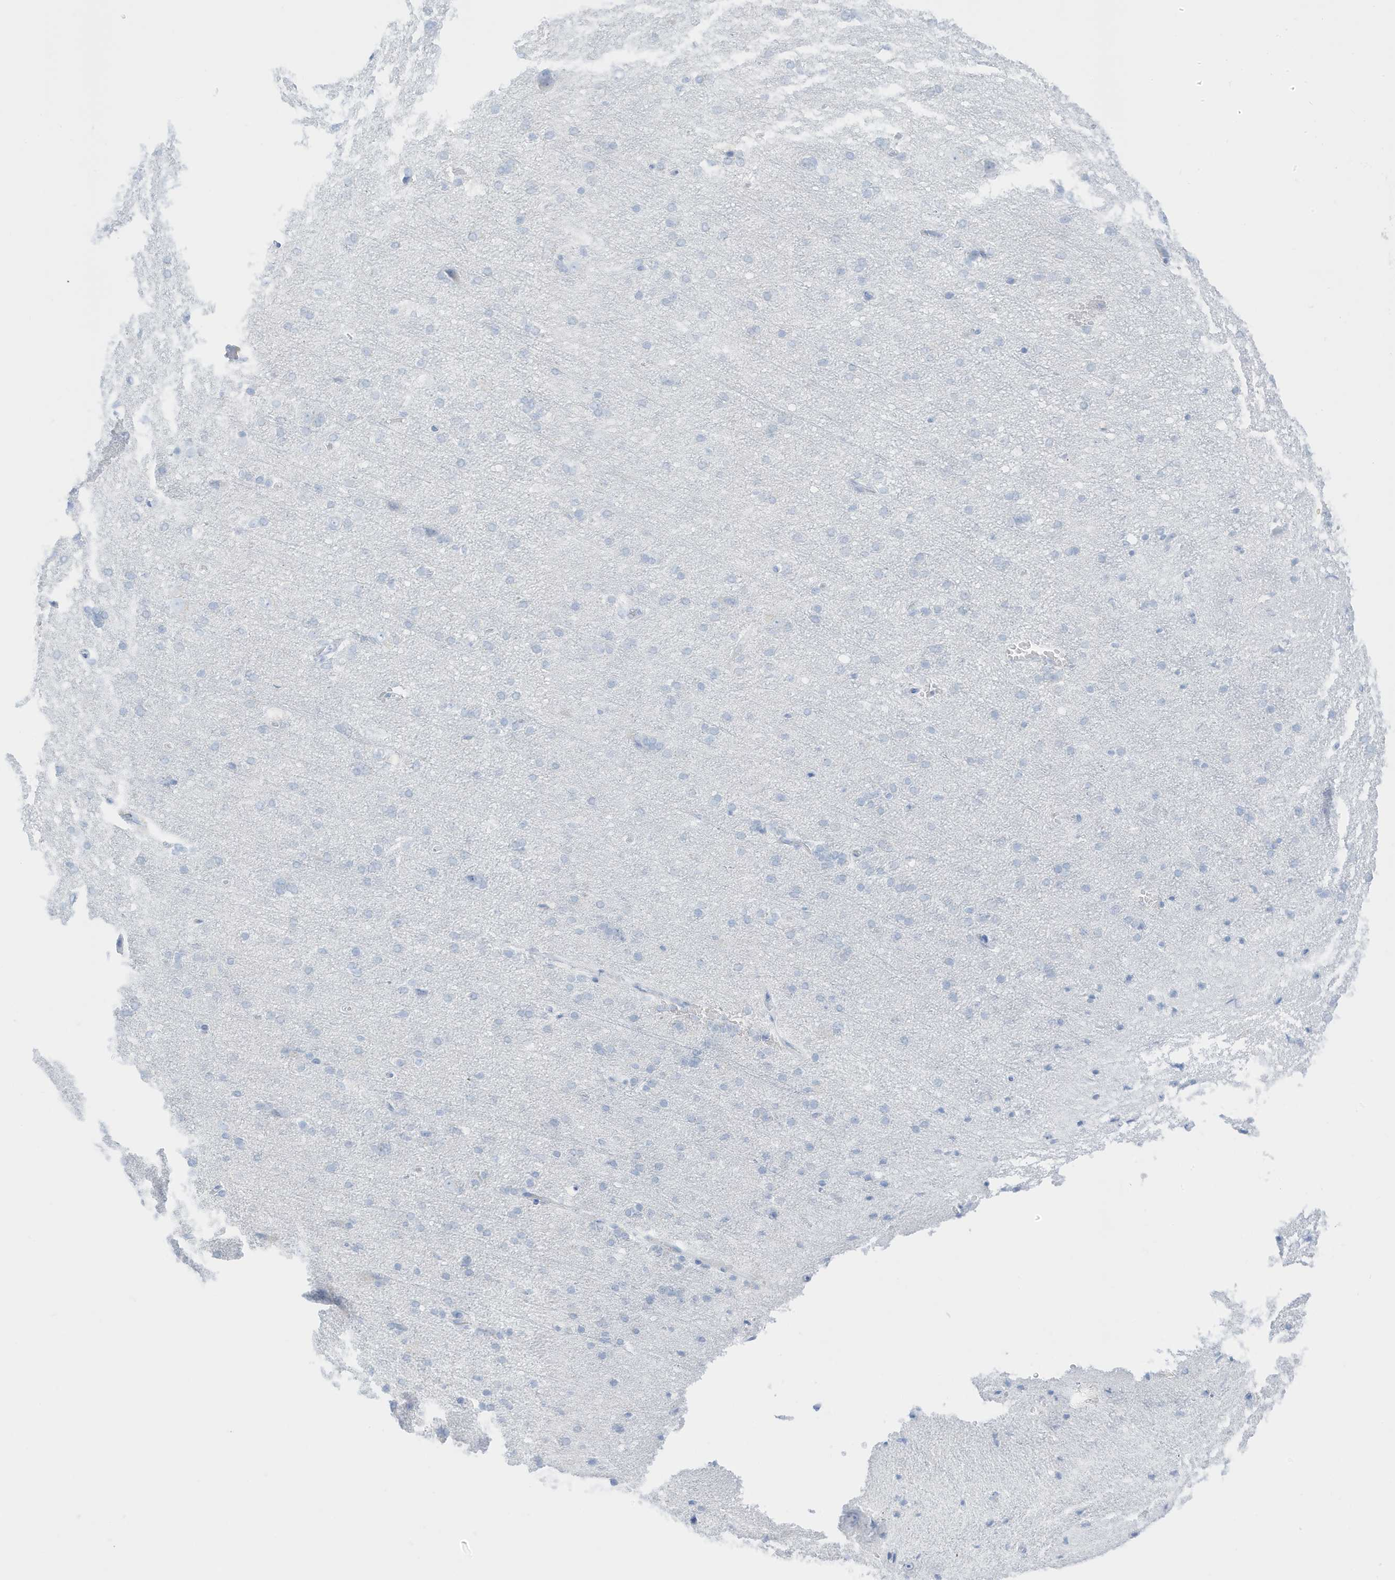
{"staining": {"intensity": "negative", "quantity": "none", "location": "none"}, "tissue": "cerebral cortex", "cell_type": "Endothelial cells", "image_type": "normal", "snomed": [{"axis": "morphology", "description": "Normal tissue, NOS"}, {"axis": "topography", "description": "Cerebral cortex"}], "caption": "Endothelial cells are negative for brown protein staining in normal cerebral cortex. (Brightfield microscopy of DAB immunohistochemistry at high magnification).", "gene": "SLC22A13", "patient": {"sex": "male", "age": 62}}